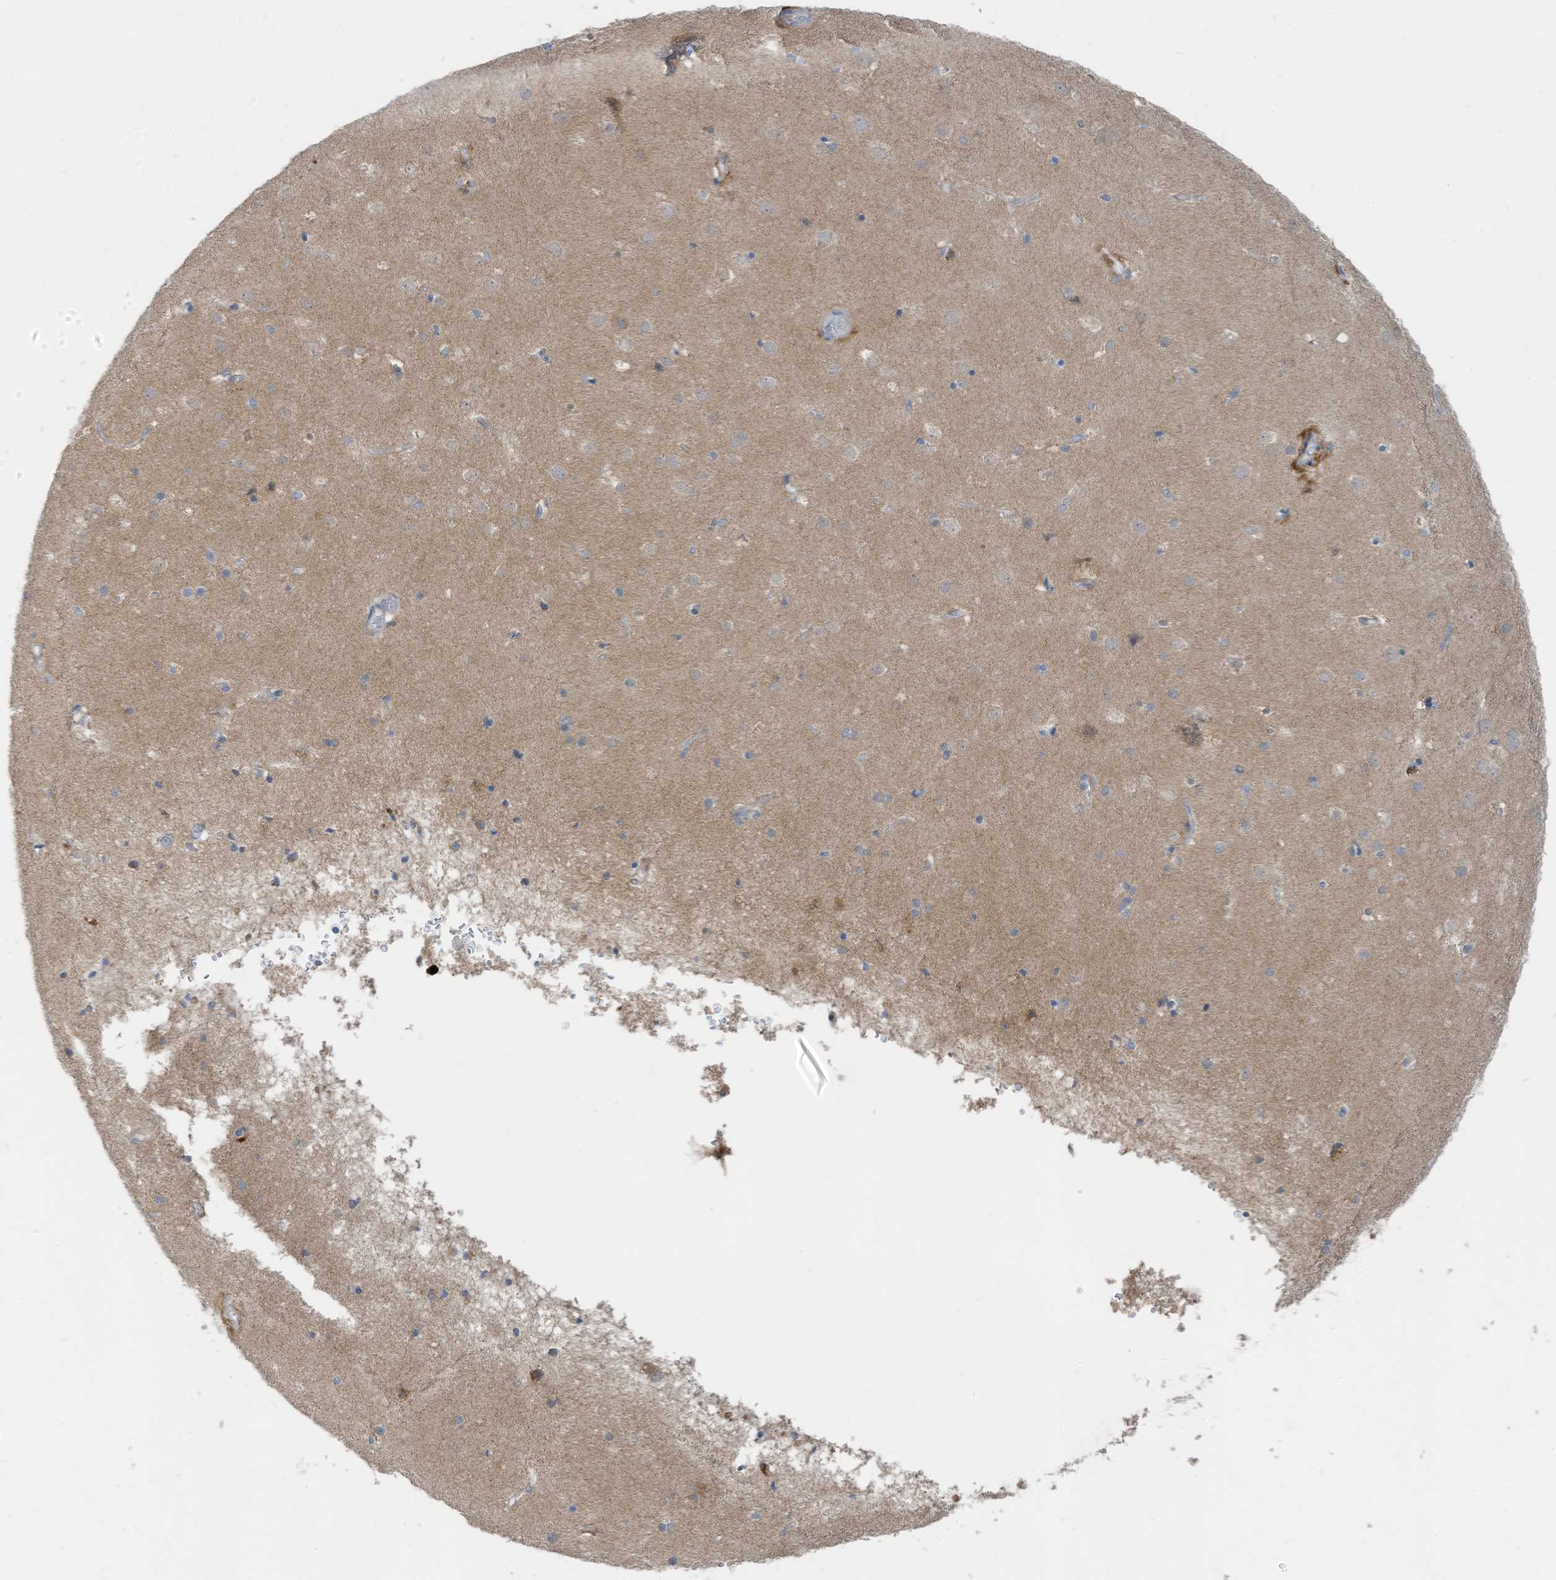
{"staining": {"intensity": "negative", "quantity": "none", "location": "none"}, "tissue": "cerebral cortex", "cell_type": "Endothelial cells", "image_type": "normal", "snomed": [{"axis": "morphology", "description": "Normal tissue, NOS"}, {"axis": "topography", "description": "Cerebral cortex"}], "caption": "Immunohistochemistry (IHC) image of normal cerebral cortex stained for a protein (brown), which reveals no staining in endothelial cells.", "gene": "LDAH", "patient": {"sex": "male", "age": 54}}